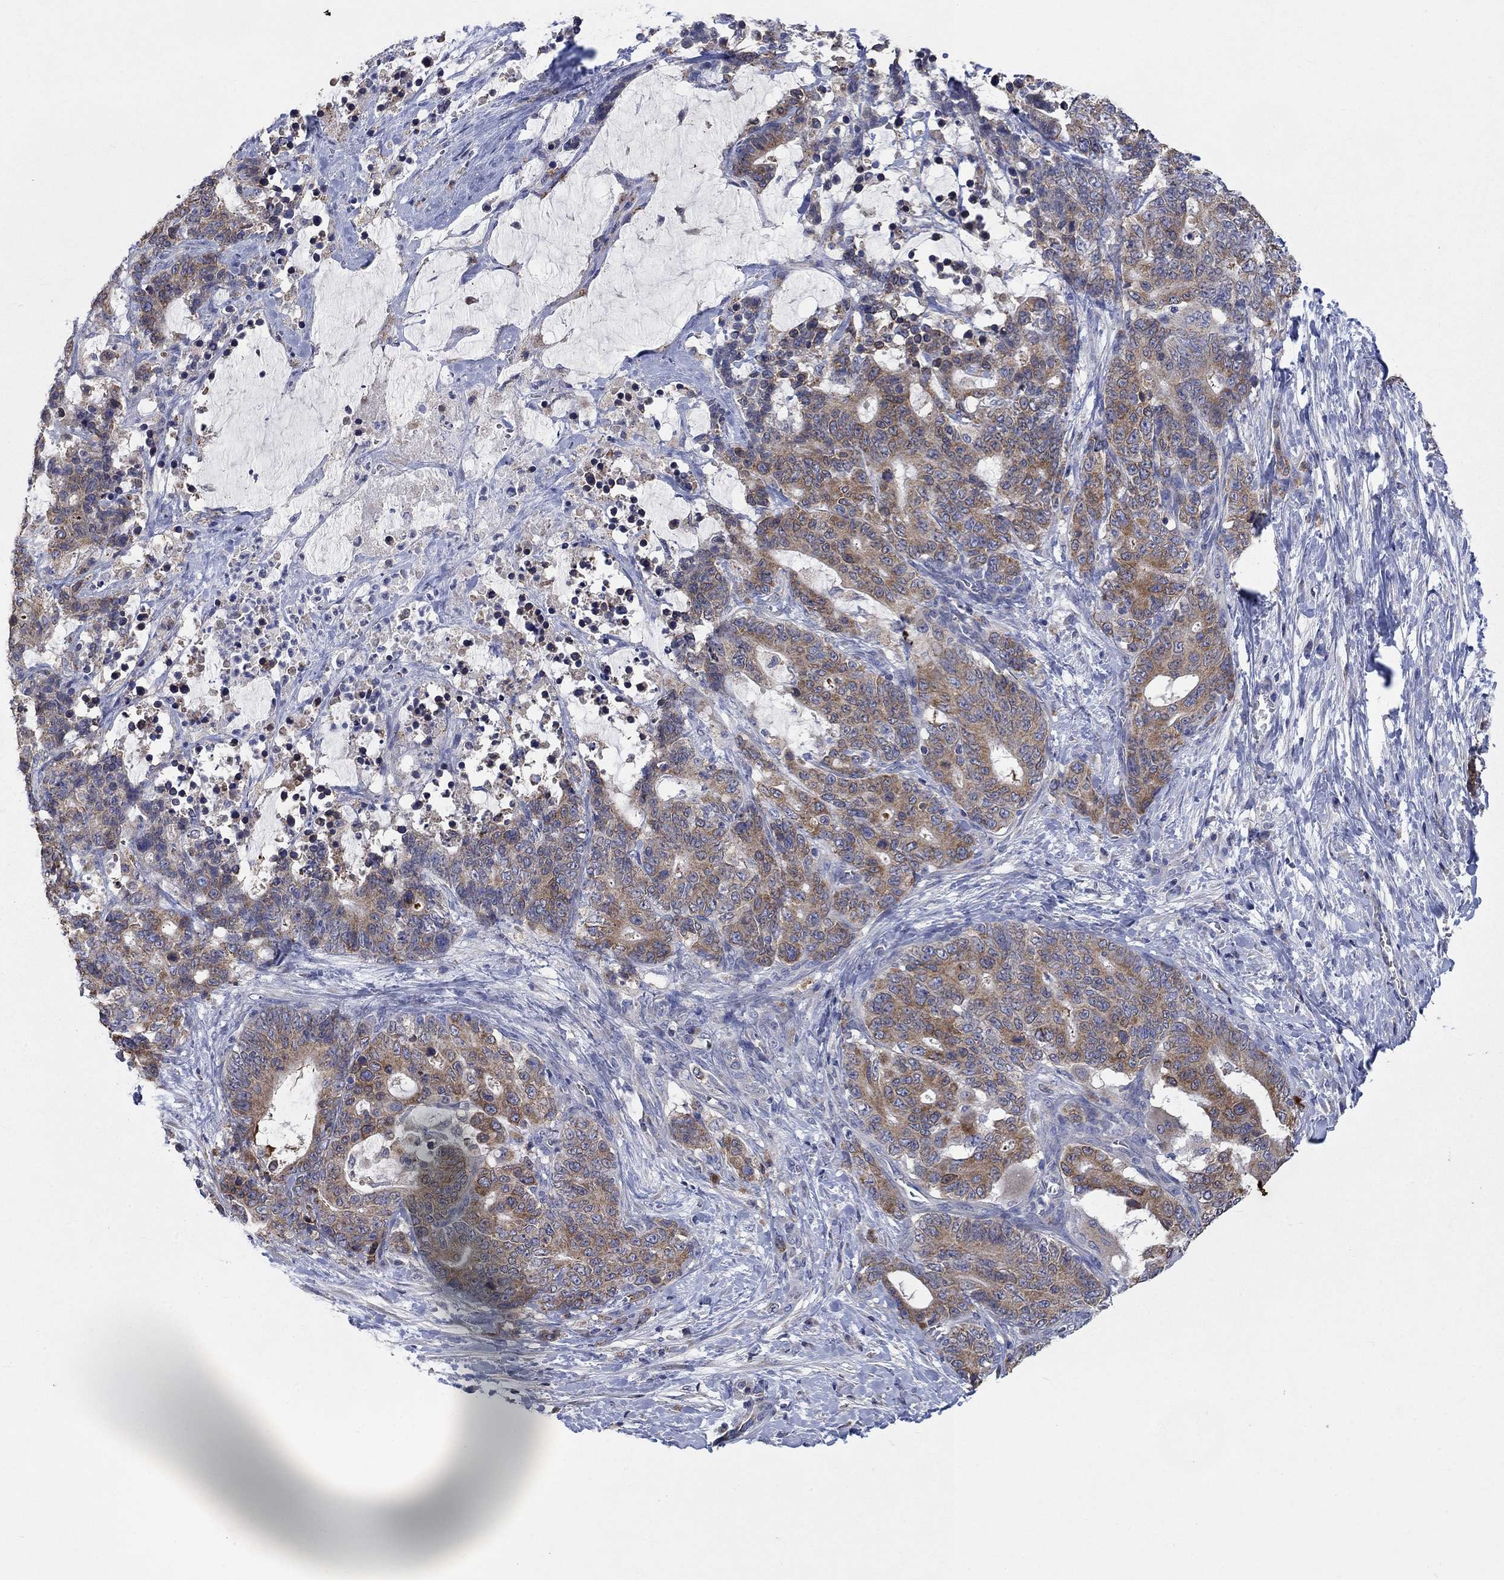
{"staining": {"intensity": "moderate", "quantity": ">75%", "location": "cytoplasmic/membranous"}, "tissue": "stomach cancer", "cell_type": "Tumor cells", "image_type": "cancer", "snomed": [{"axis": "morphology", "description": "Normal tissue, NOS"}, {"axis": "morphology", "description": "Adenocarcinoma, NOS"}, {"axis": "topography", "description": "Stomach"}], "caption": "Stomach cancer tissue reveals moderate cytoplasmic/membranous positivity in approximately >75% of tumor cells", "gene": "UGT8", "patient": {"sex": "female", "age": 64}}